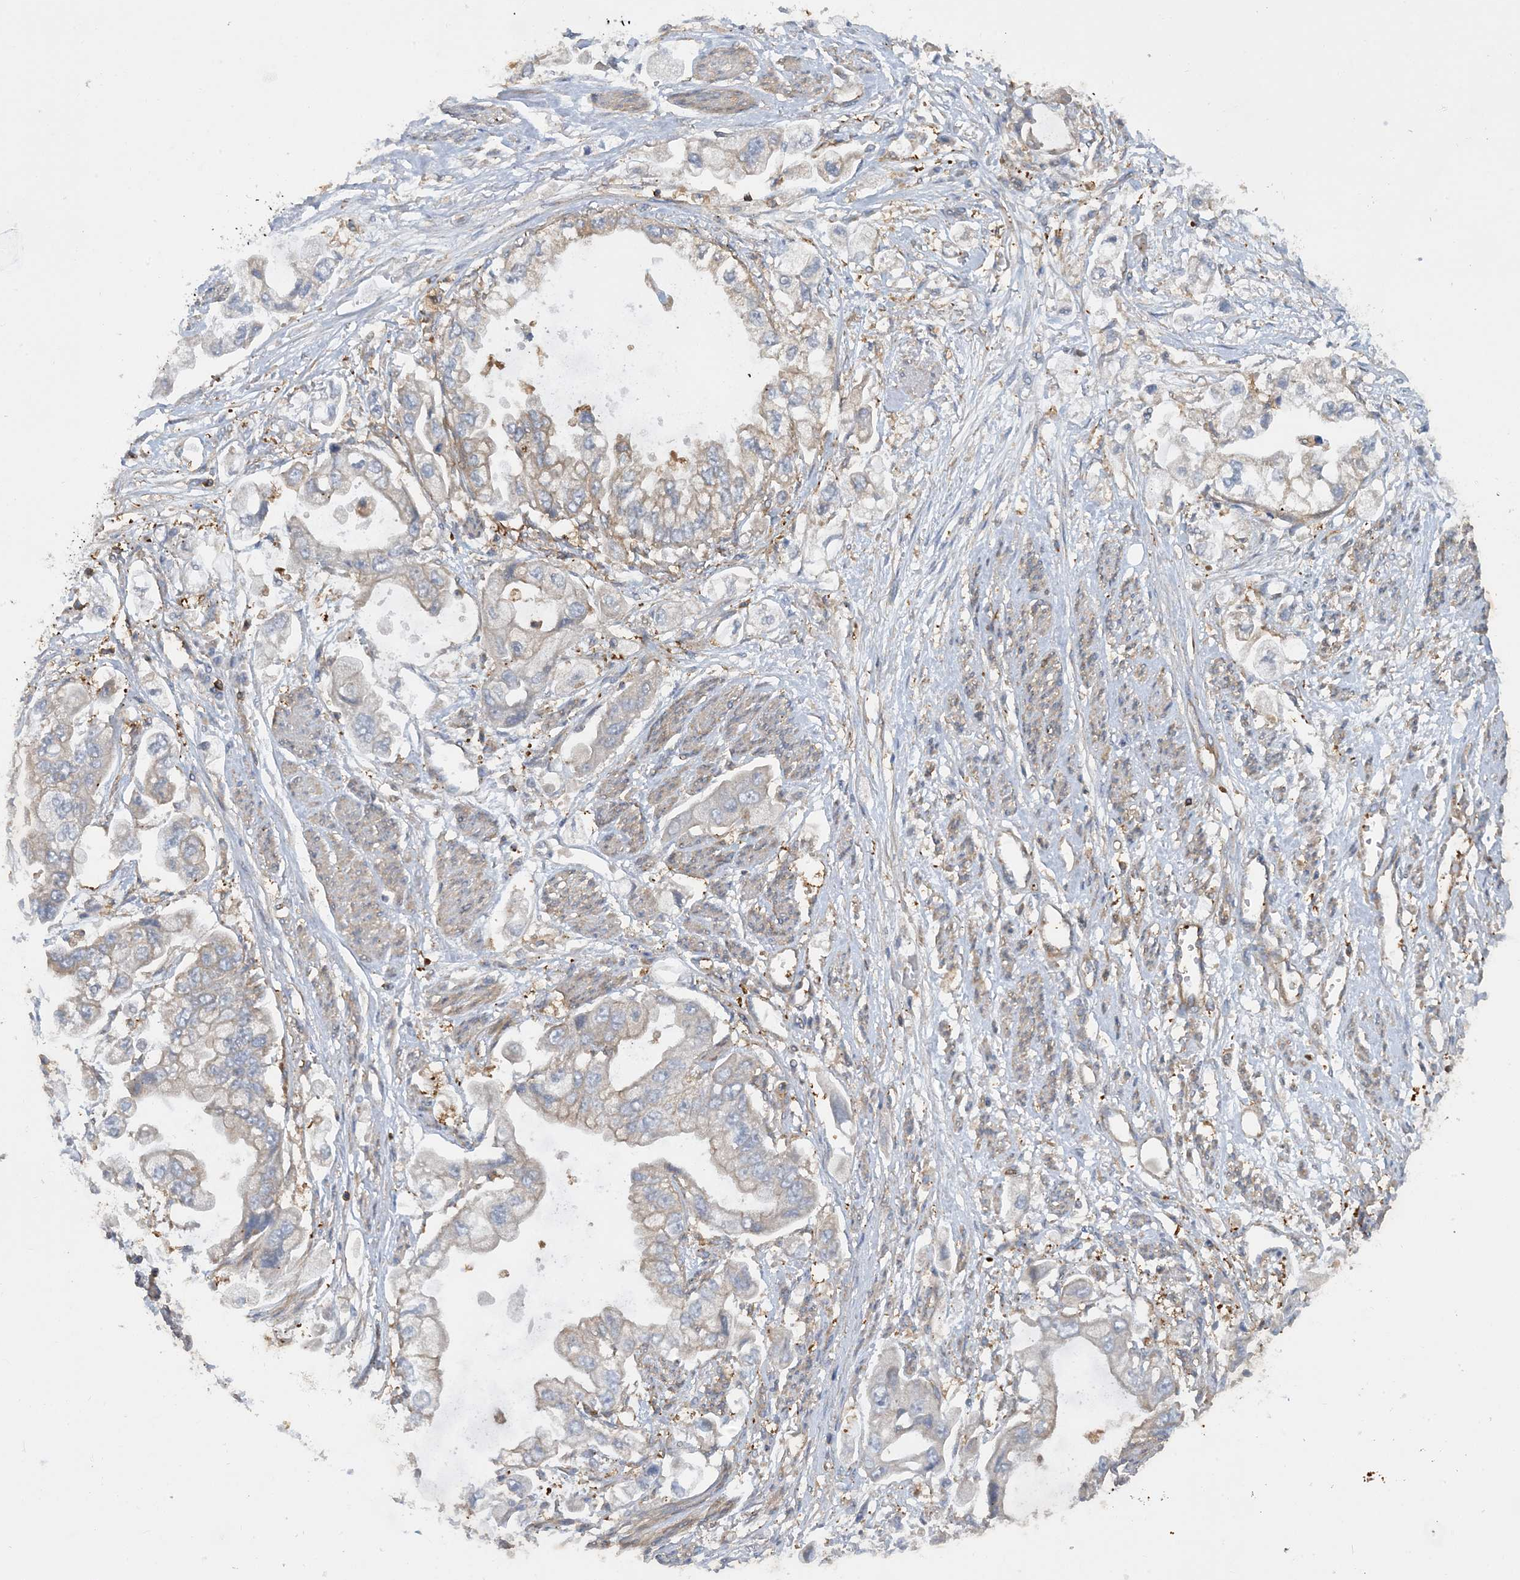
{"staining": {"intensity": "negative", "quantity": "none", "location": "none"}, "tissue": "stomach cancer", "cell_type": "Tumor cells", "image_type": "cancer", "snomed": [{"axis": "morphology", "description": "Adenocarcinoma, NOS"}, {"axis": "topography", "description": "Stomach"}], "caption": "Immunohistochemistry (IHC) histopathology image of human stomach cancer stained for a protein (brown), which exhibits no positivity in tumor cells.", "gene": "SFMBT2", "patient": {"sex": "male", "age": 62}}